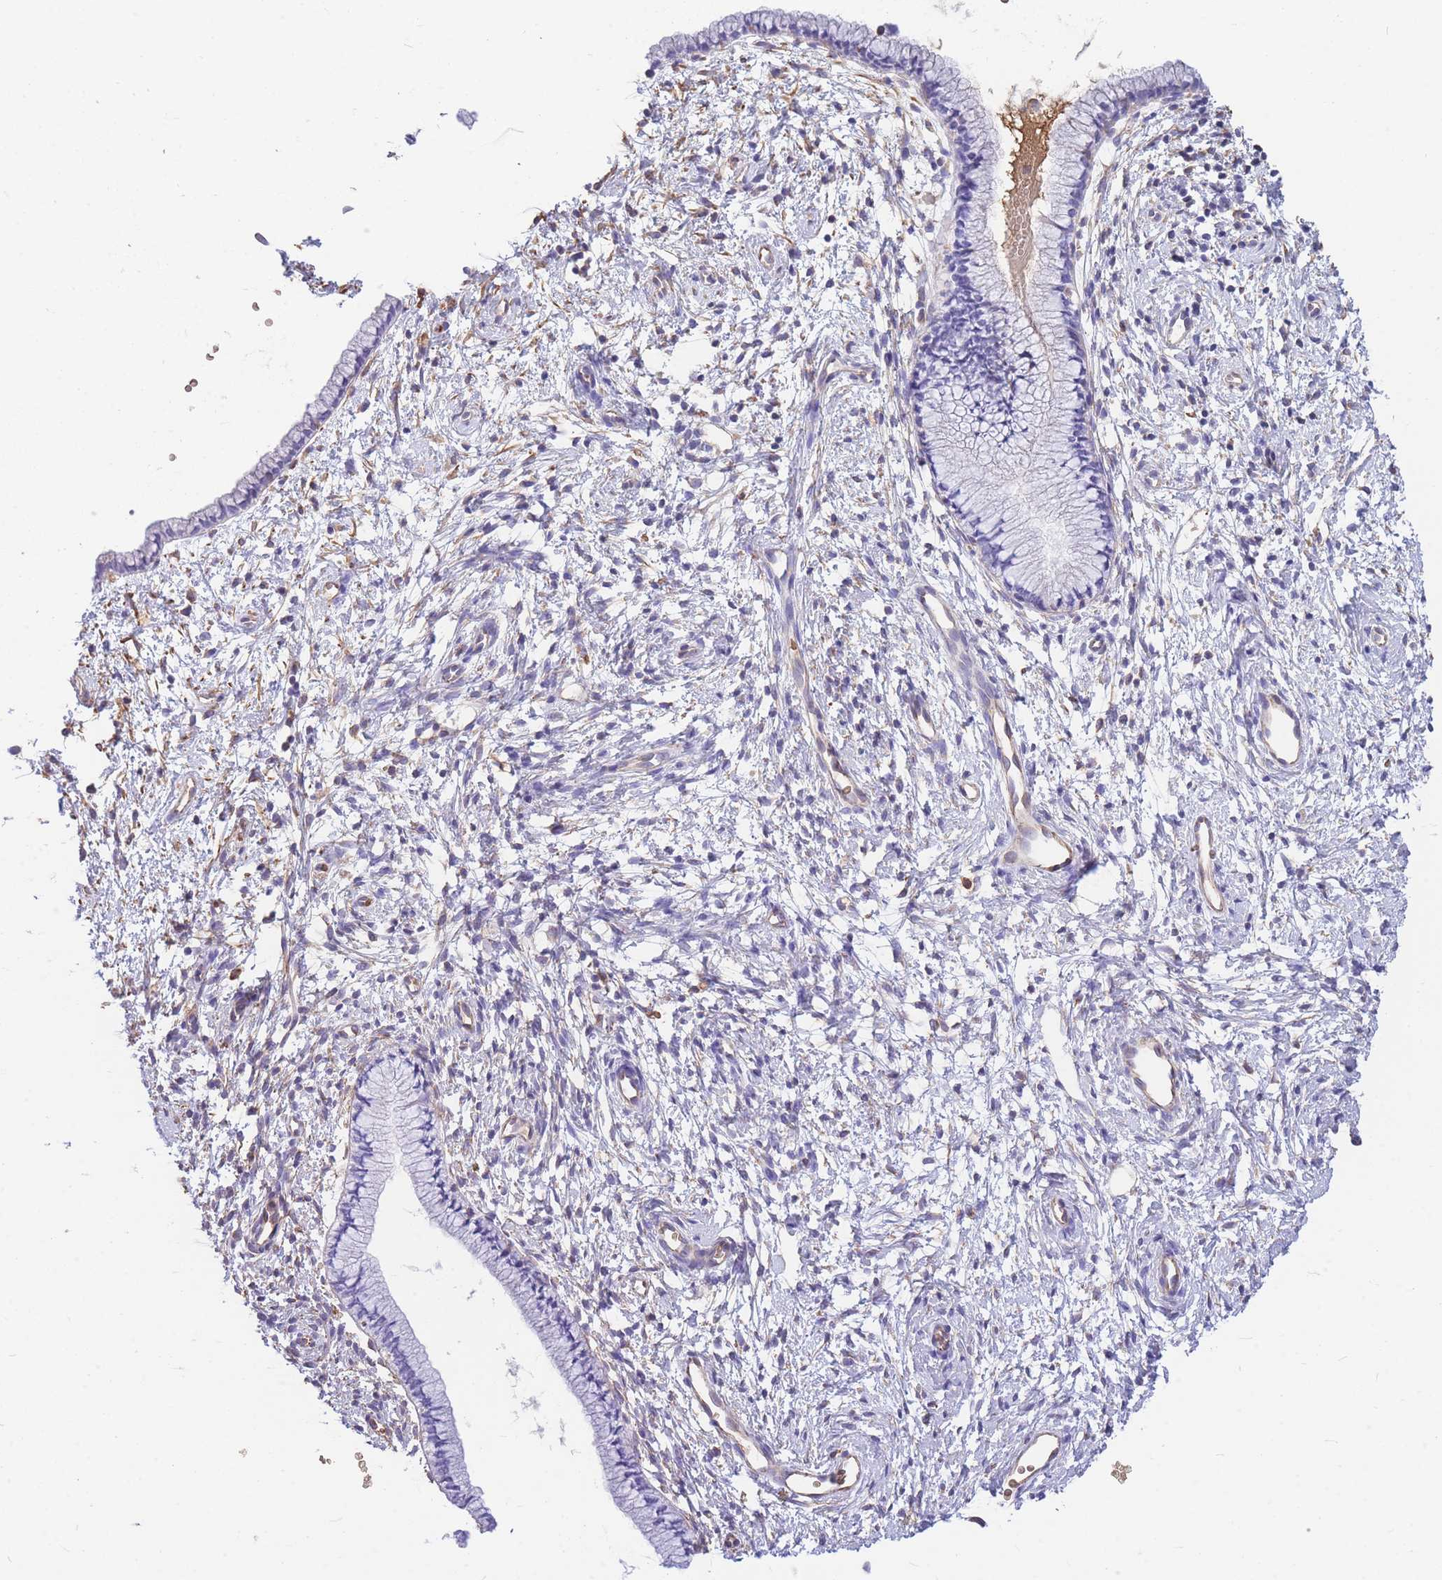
{"staining": {"intensity": "negative", "quantity": "none", "location": "none"}, "tissue": "cervix", "cell_type": "Glandular cells", "image_type": "normal", "snomed": [{"axis": "morphology", "description": "Normal tissue, NOS"}, {"axis": "topography", "description": "Cervix"}], "caption": "This is an immunohistochemistry image of normal cervix. There is no expression in glandular cells.", "gene": "ANKRD53", "patient": {"sex": "female", "age": 57}}